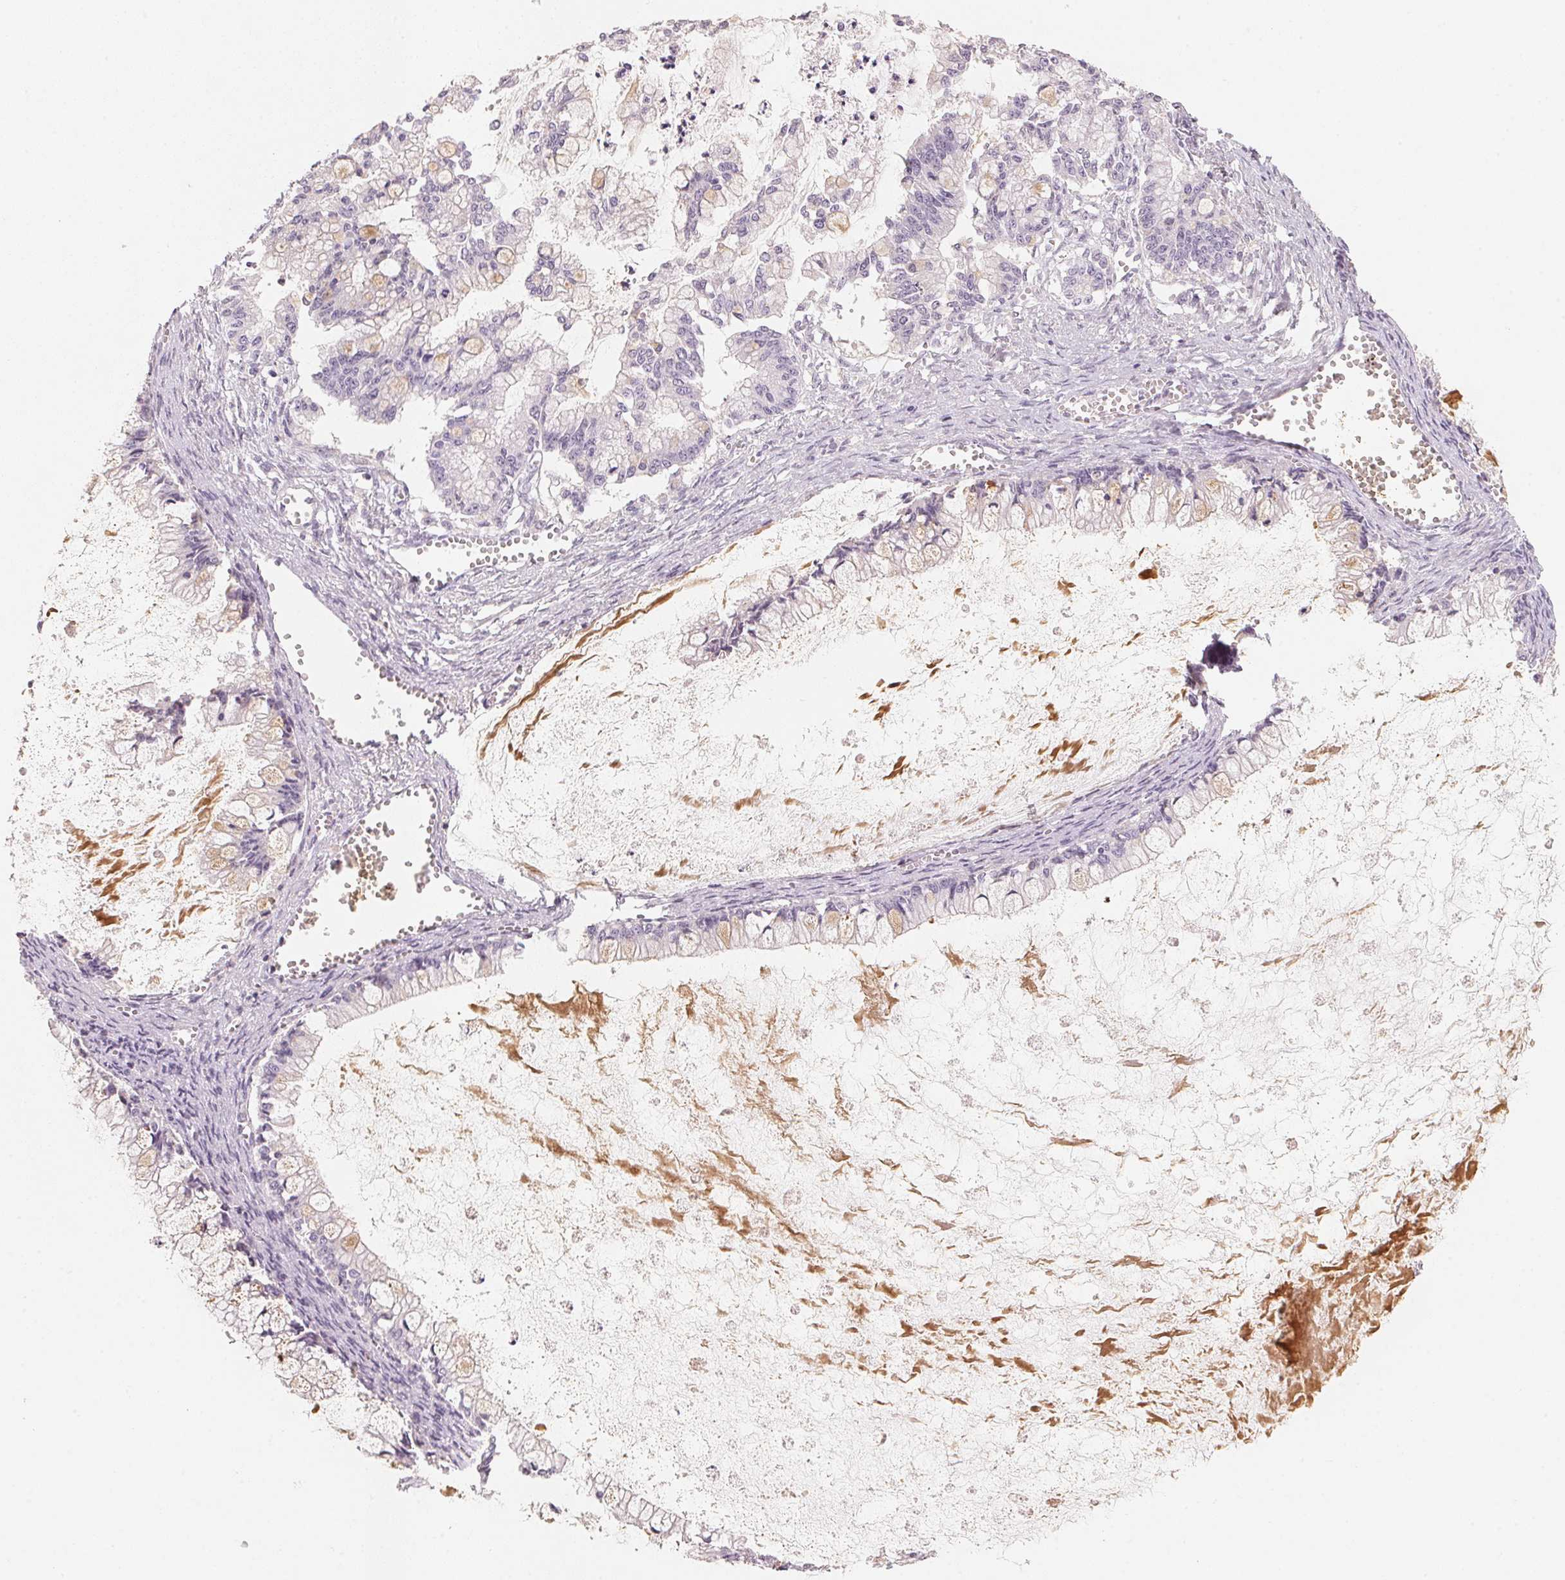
{"staining": {"intensity": "negative", "quantity": "none", "location": "none"}, "tissue": "ovarian cancer", "cell_type": "Tumor cells", "image_type": "cancer", "snomed": [{"axis": "morphology", "description": "Cystadenocarcinoma, mucinous, NOS"}, {"axis": "topography", "description": "Ovary"}], "caption": "This is an immunohistochemistry (IHC) micrograph of ovarian cancer. There is no positivity in tumor cells.", "gene": "TREH", "patient": {"sex": "female", "age": 67}}